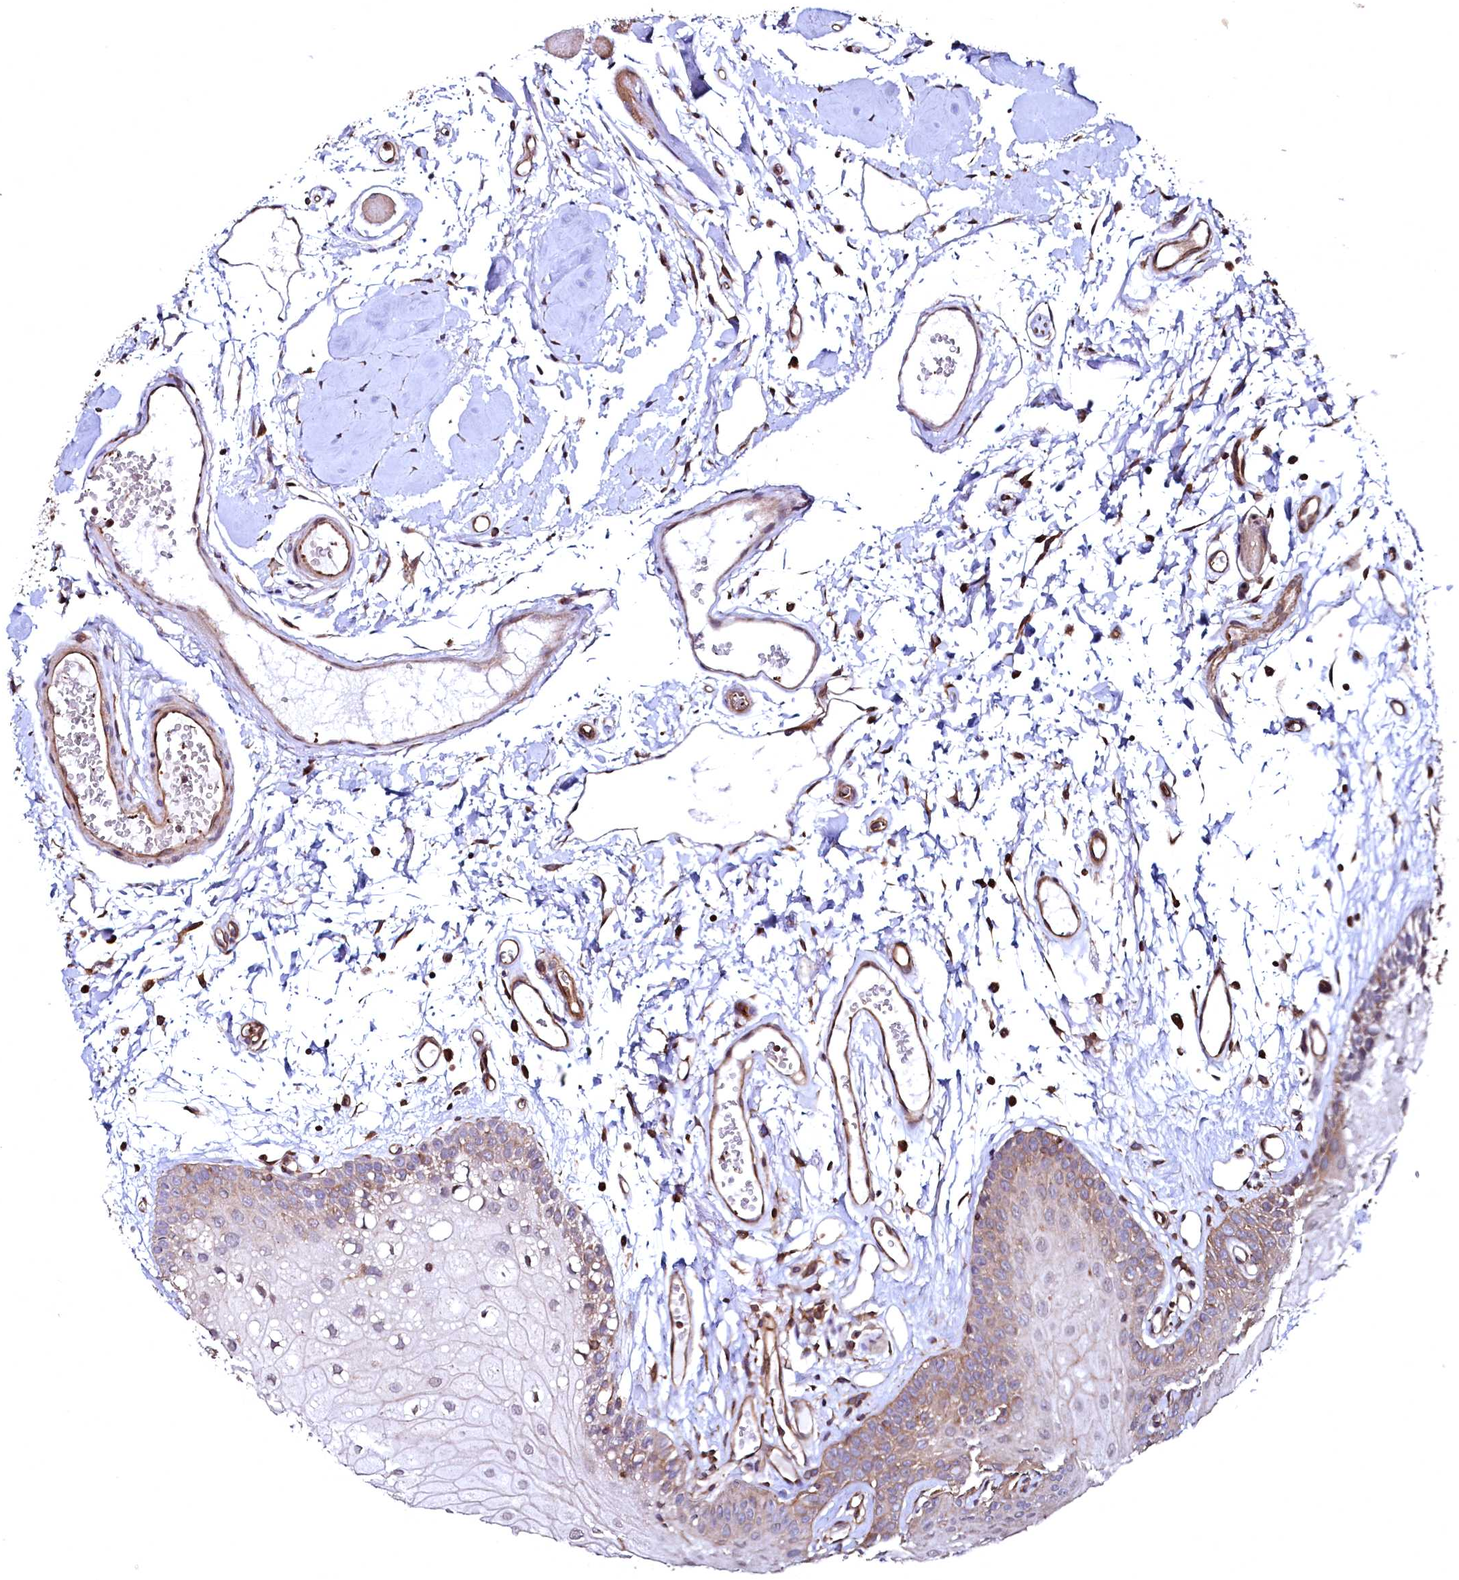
{"staining": {"intensity": "weak", "quantity": "<25%", "location": "cytoplasmic/membranous"}, "tissue": "oral mucosa", "cell_type": "Squamous epithelial cells", "image_type": "normal", "snomed": [{"axis": "morphology", "description": "Normal tissue, NOS"}, {"axis": "topography", "description": "Oral tissue"}, {"axis": "topography", "description": "Tounge, NOS"}], "caption": "The immunohistochemistry (IHC) micrograph has no significant staining in squamous epithelial cells of oral mucosa.", "gene": "SVIP", "patient": {"sex": "female", "age": 73}}